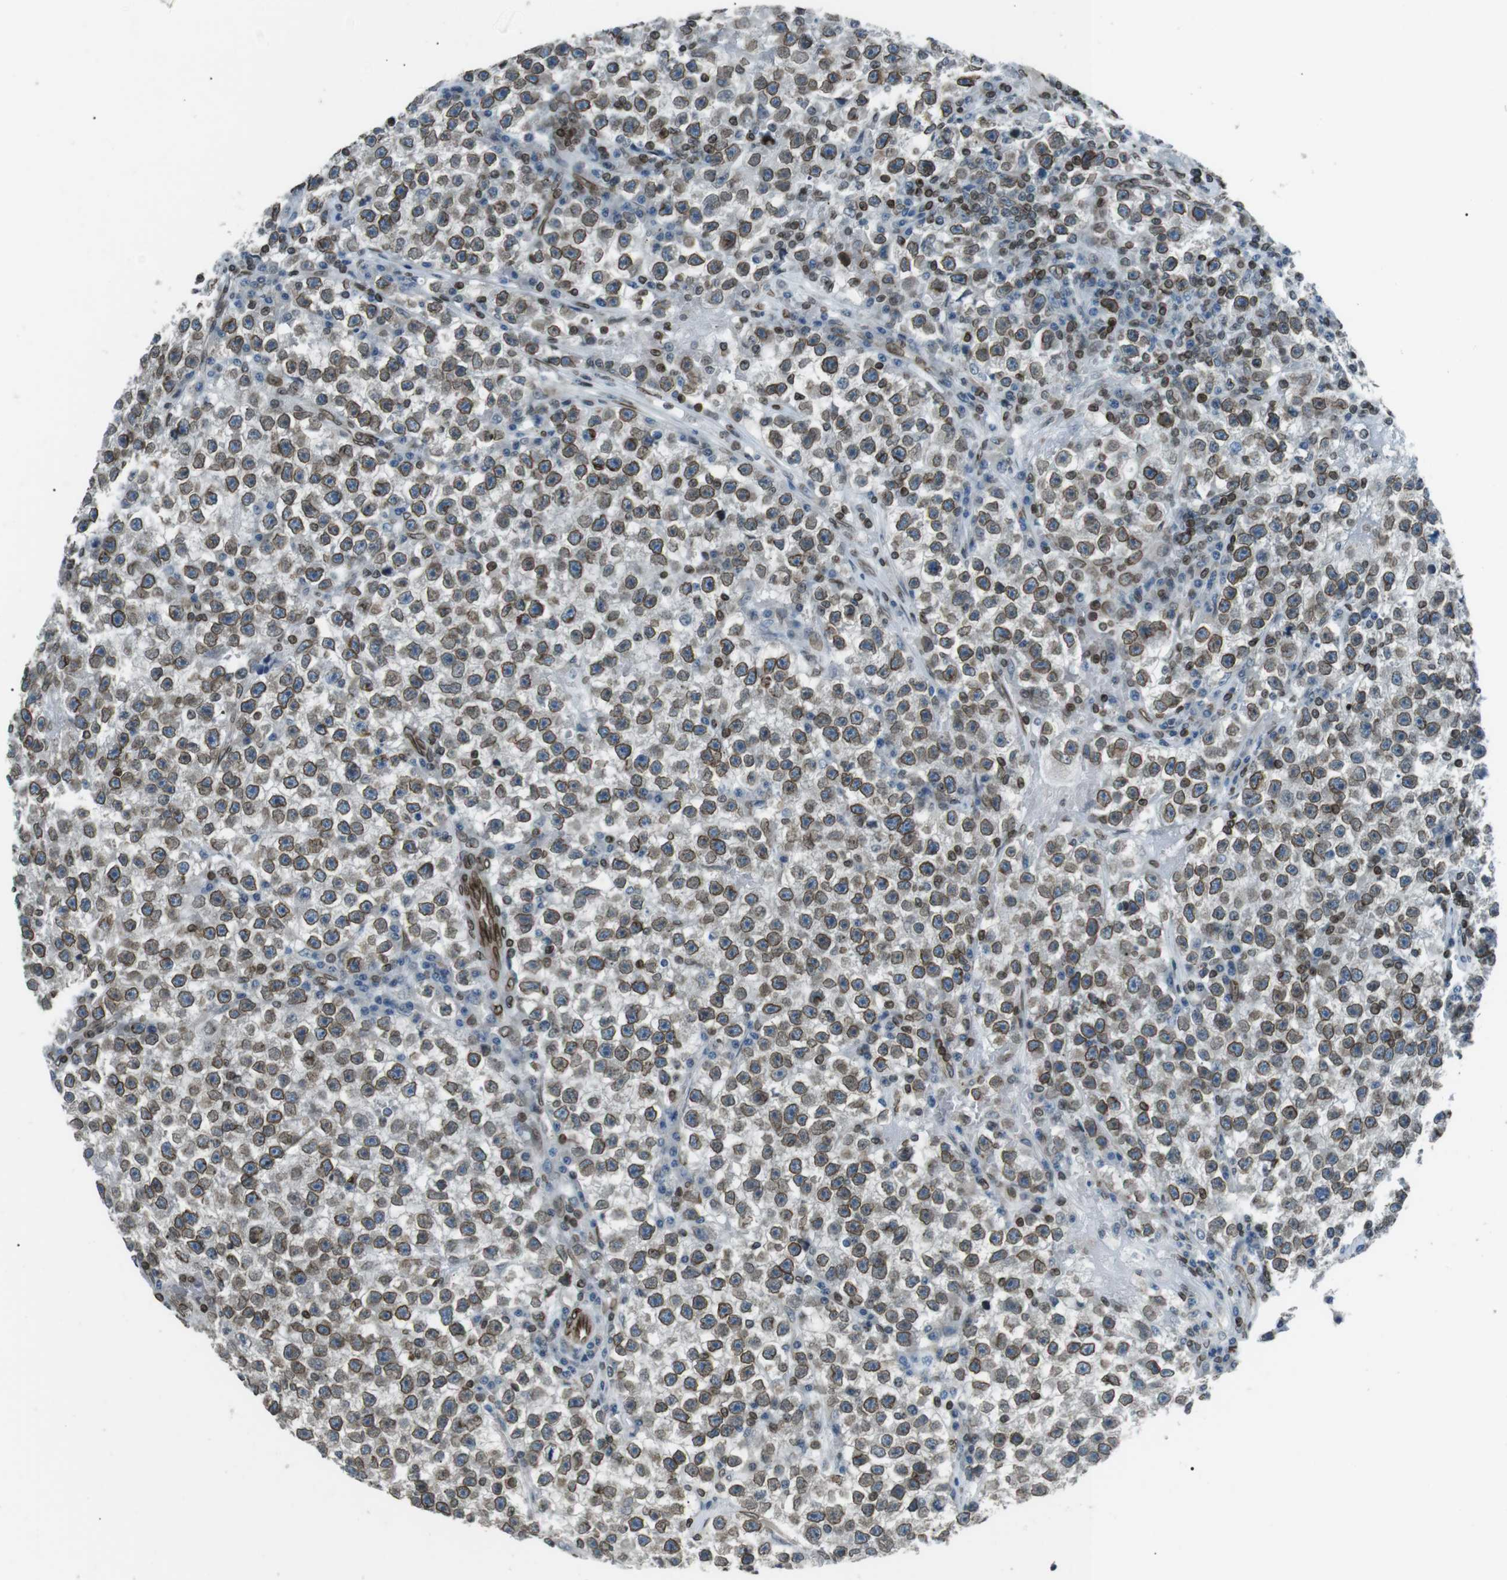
{"staining": {"intensity": "moderate", "quantity": ">75%", "location": "cytoplasmic/membranous,nuclear"}, "tissue": "testis cancer", "cell_type": "Tumor cells", "image_type": "cancer", "snomed": [{"axis": "morphology", "description": "Seminoma, NOS"}, {"axis": "topography", "description": "Testis"}], "caption": "This micrograph shows testis cancer (seminoma) stained with immunohistochemistry to label a protein in brown. The cytoplasmic/membranous and nuclear of tumor cells show moderate positivity for the protein. Nuclei are counter-stained blue.", "gene": "TMX4", "patient": {"sex": "male", "age": 22}}